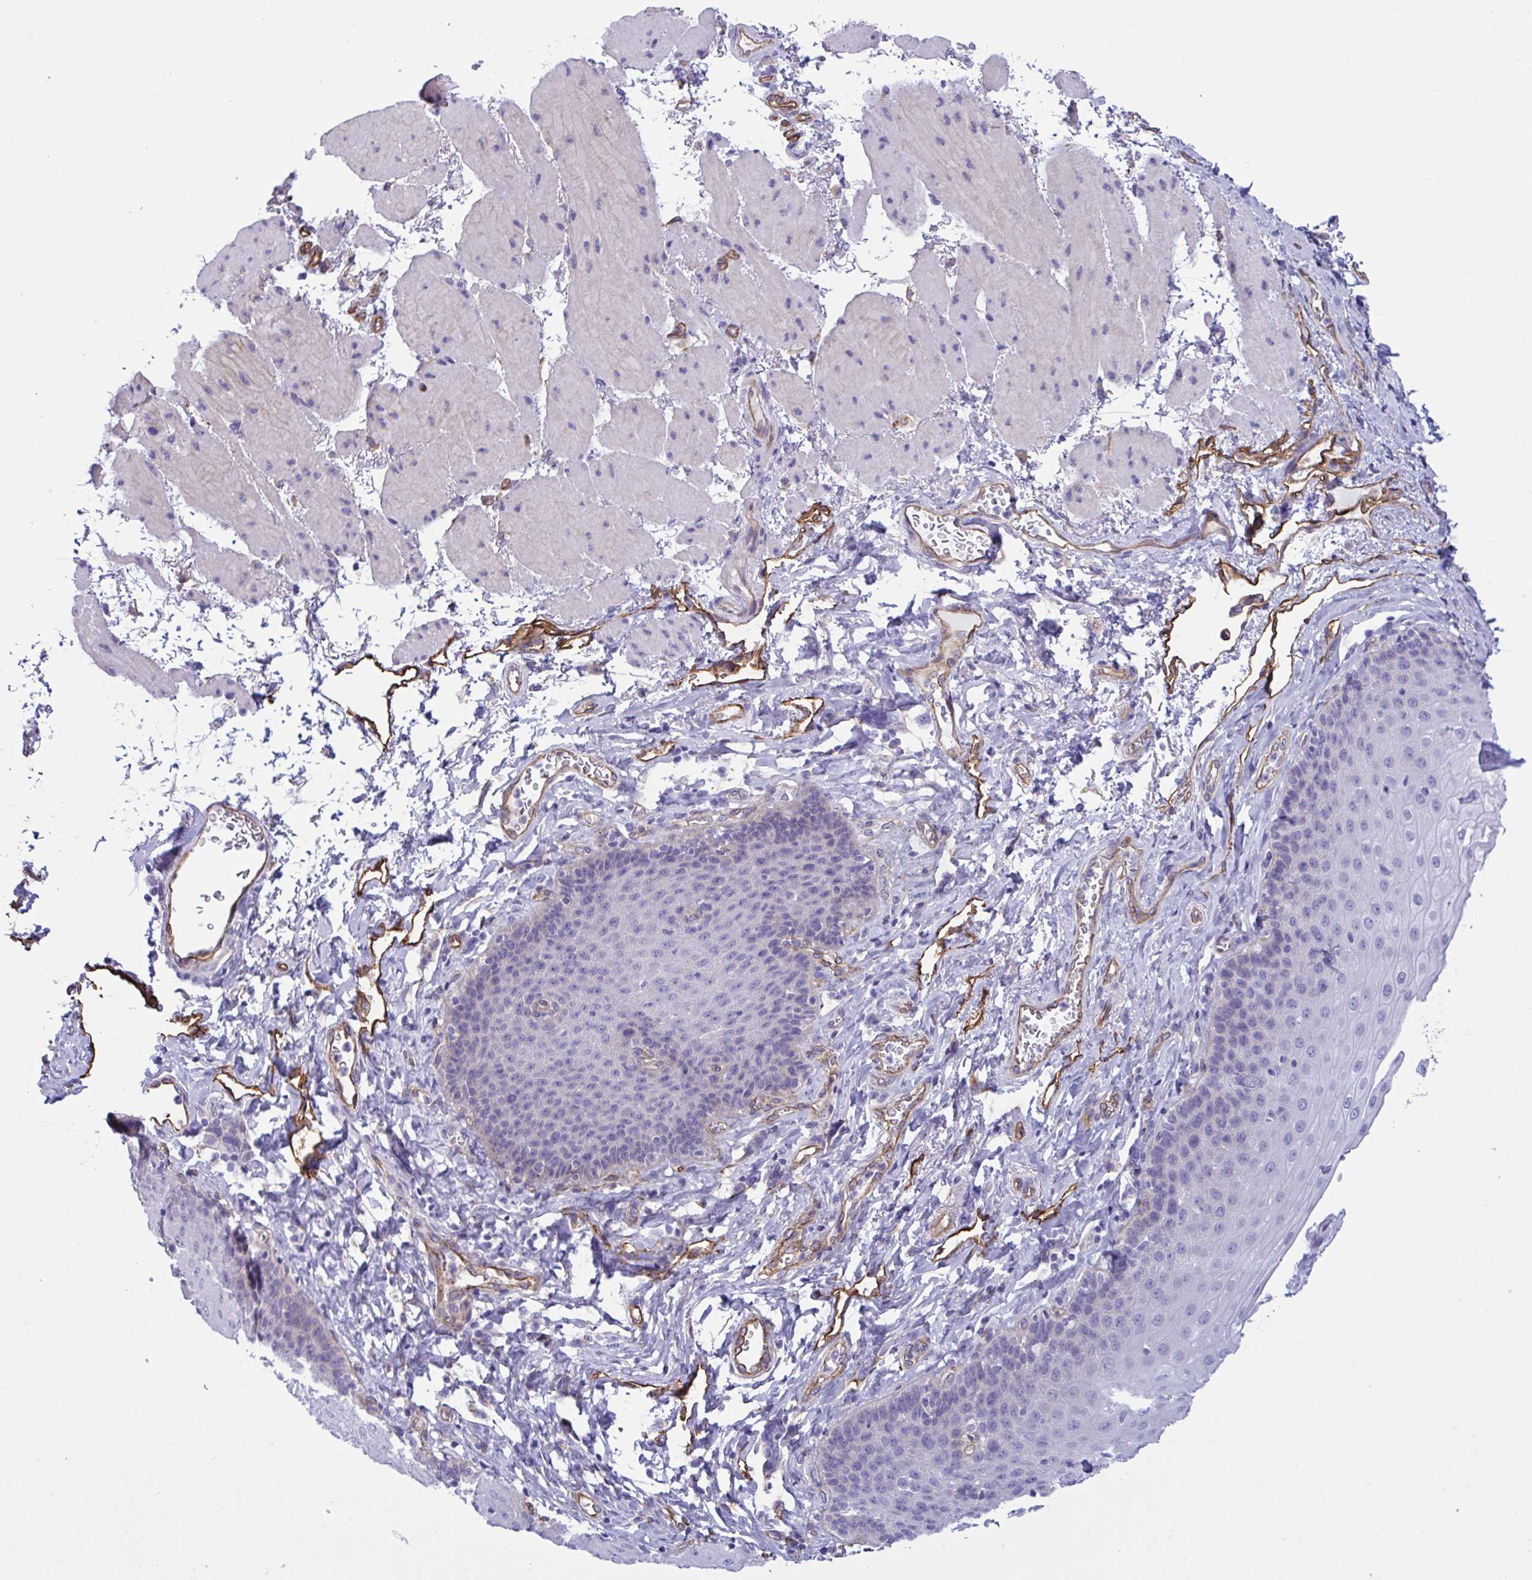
{"staining": {"intensity": "negative", "quantity": "none", "location": "none"}, "tissue": "esophagus", "cell_type": "Squamous epithelial cells", "image_type": "normal", "snomed": [{"axis": "morphology", "description": "Normal tissue, NOS"}, {"axis": "topography", "description": "Esophagus"}], "caption": "Immunohistochemistry photomicrograph of benign esophagus stained for a protein (brown), which shows no positivity in squamous epithelial cells.", "gene": "RPL22L1", "patient": {"sex": "female", "age": 81}}